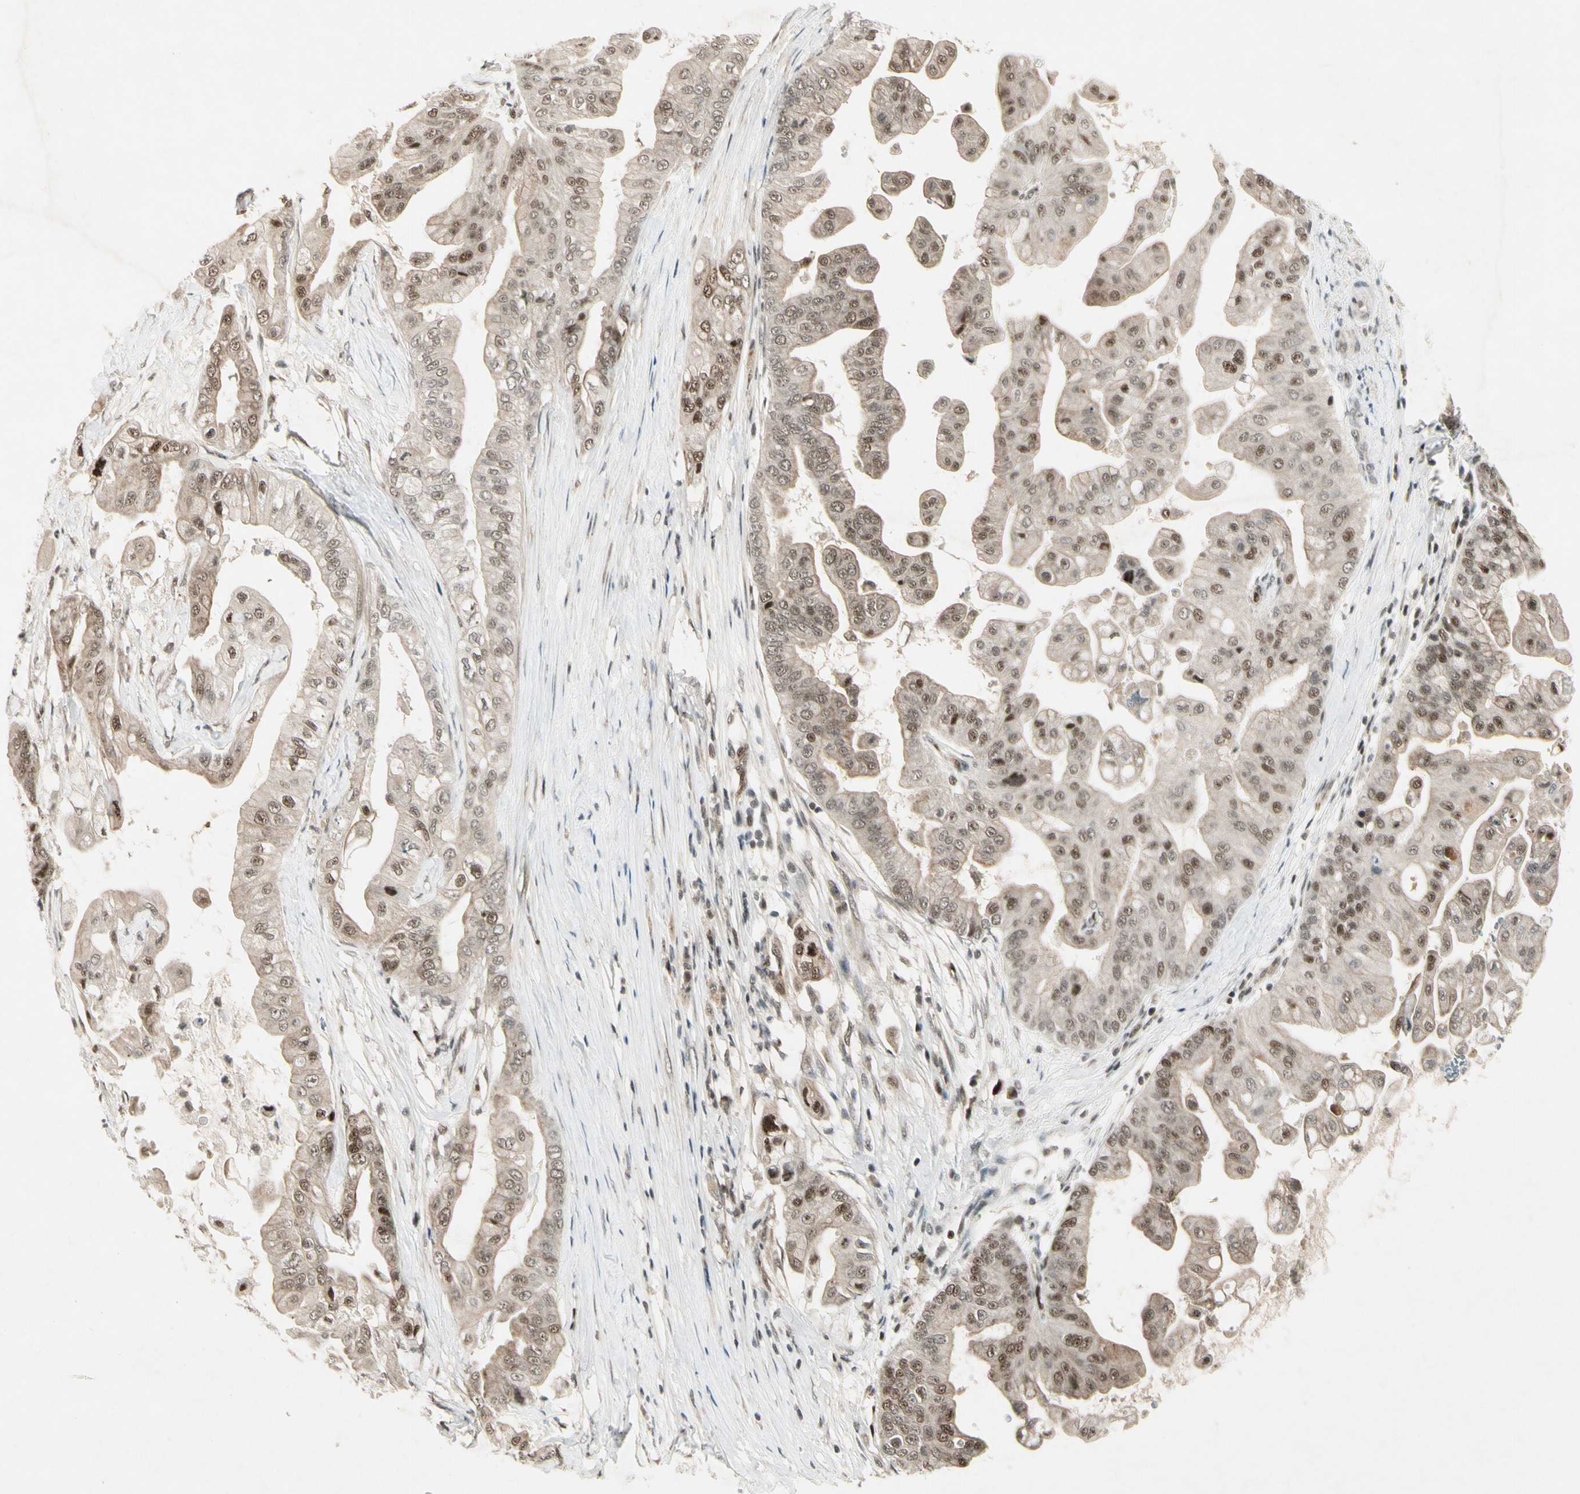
{"staining": {"intensity": "moderate", "quantity": "25%-75%", "location": "nuclear"}, "tissue": "pancreatic cancer", "cell_type": "Tumor cells", "image_type": "cancer", "snomed": [{"axis": "morphology", "description": "Adenocarcinoma, NOS"}, {"axis": "topography", "description": "Pancreas"}], "caption": "Pancreatic cancer (adenocarcinoma) tissue reveals moderate nuclear staining in approximately 25%-75% of tumor cells, visualized by immunohistochemistry. (DAB (3,3'-diaminobenzidine) IHC, brown staining for protein, blue staining for nuclei).", "gene": "CDK11A", "patient": {"sex": "female", "age": 75}}